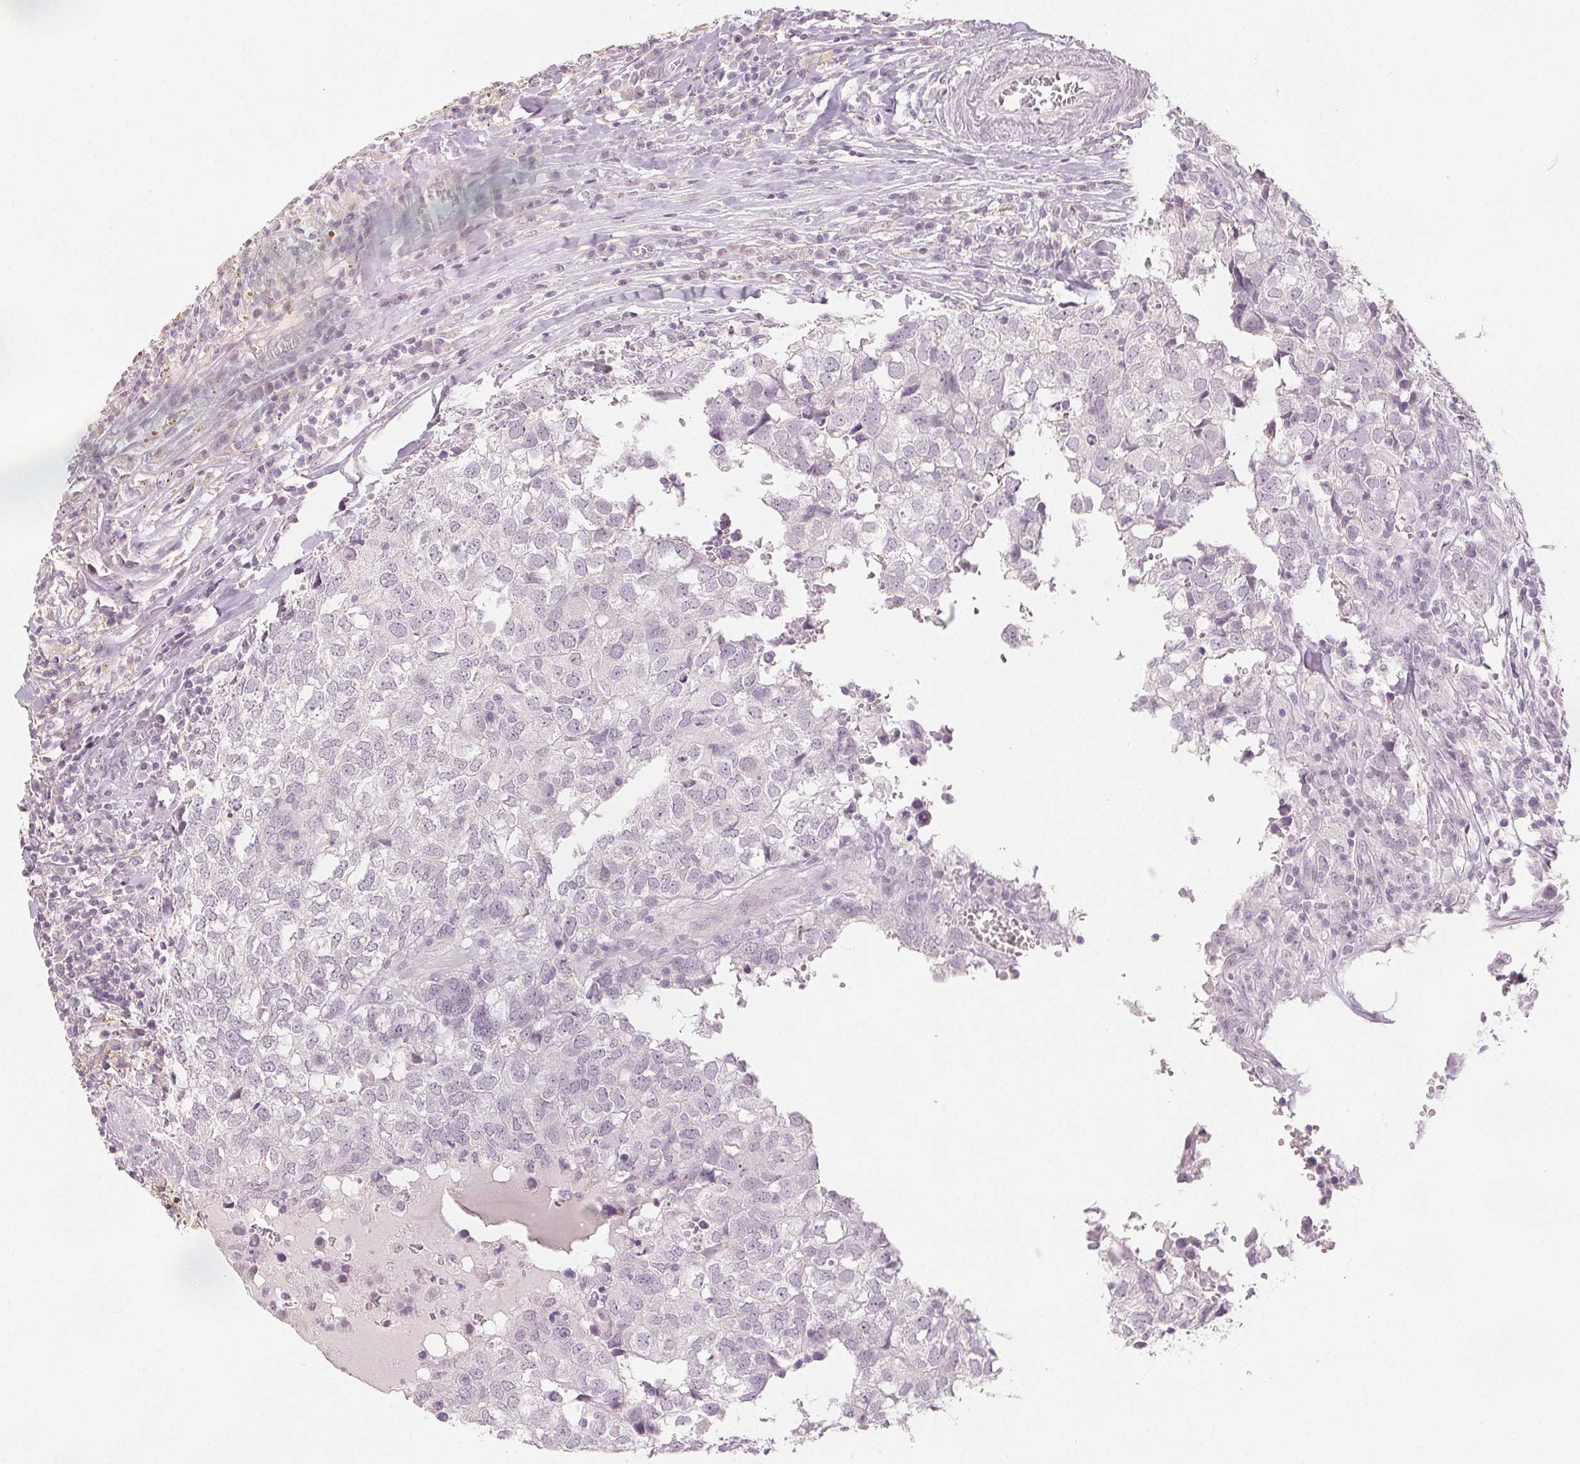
{"staining": {"intensity": "negative", "quantity": "none", "location": "none"}, "tissue": "breast cancer", "cell_type": "Tumor cells", "image_type": "cancer", "snomed": [{"axis": "morphology", "description": "Duct carcinoma"}, {"axis": "topography", "description": "Breast"}], "caption": "This is an immunohistochemistry image of human invasive ductal carcinoma (breast). There is no positivity in tumor cells.", "gene": "SLC27A5", "patient": {"sex": "female", "age": 30}}